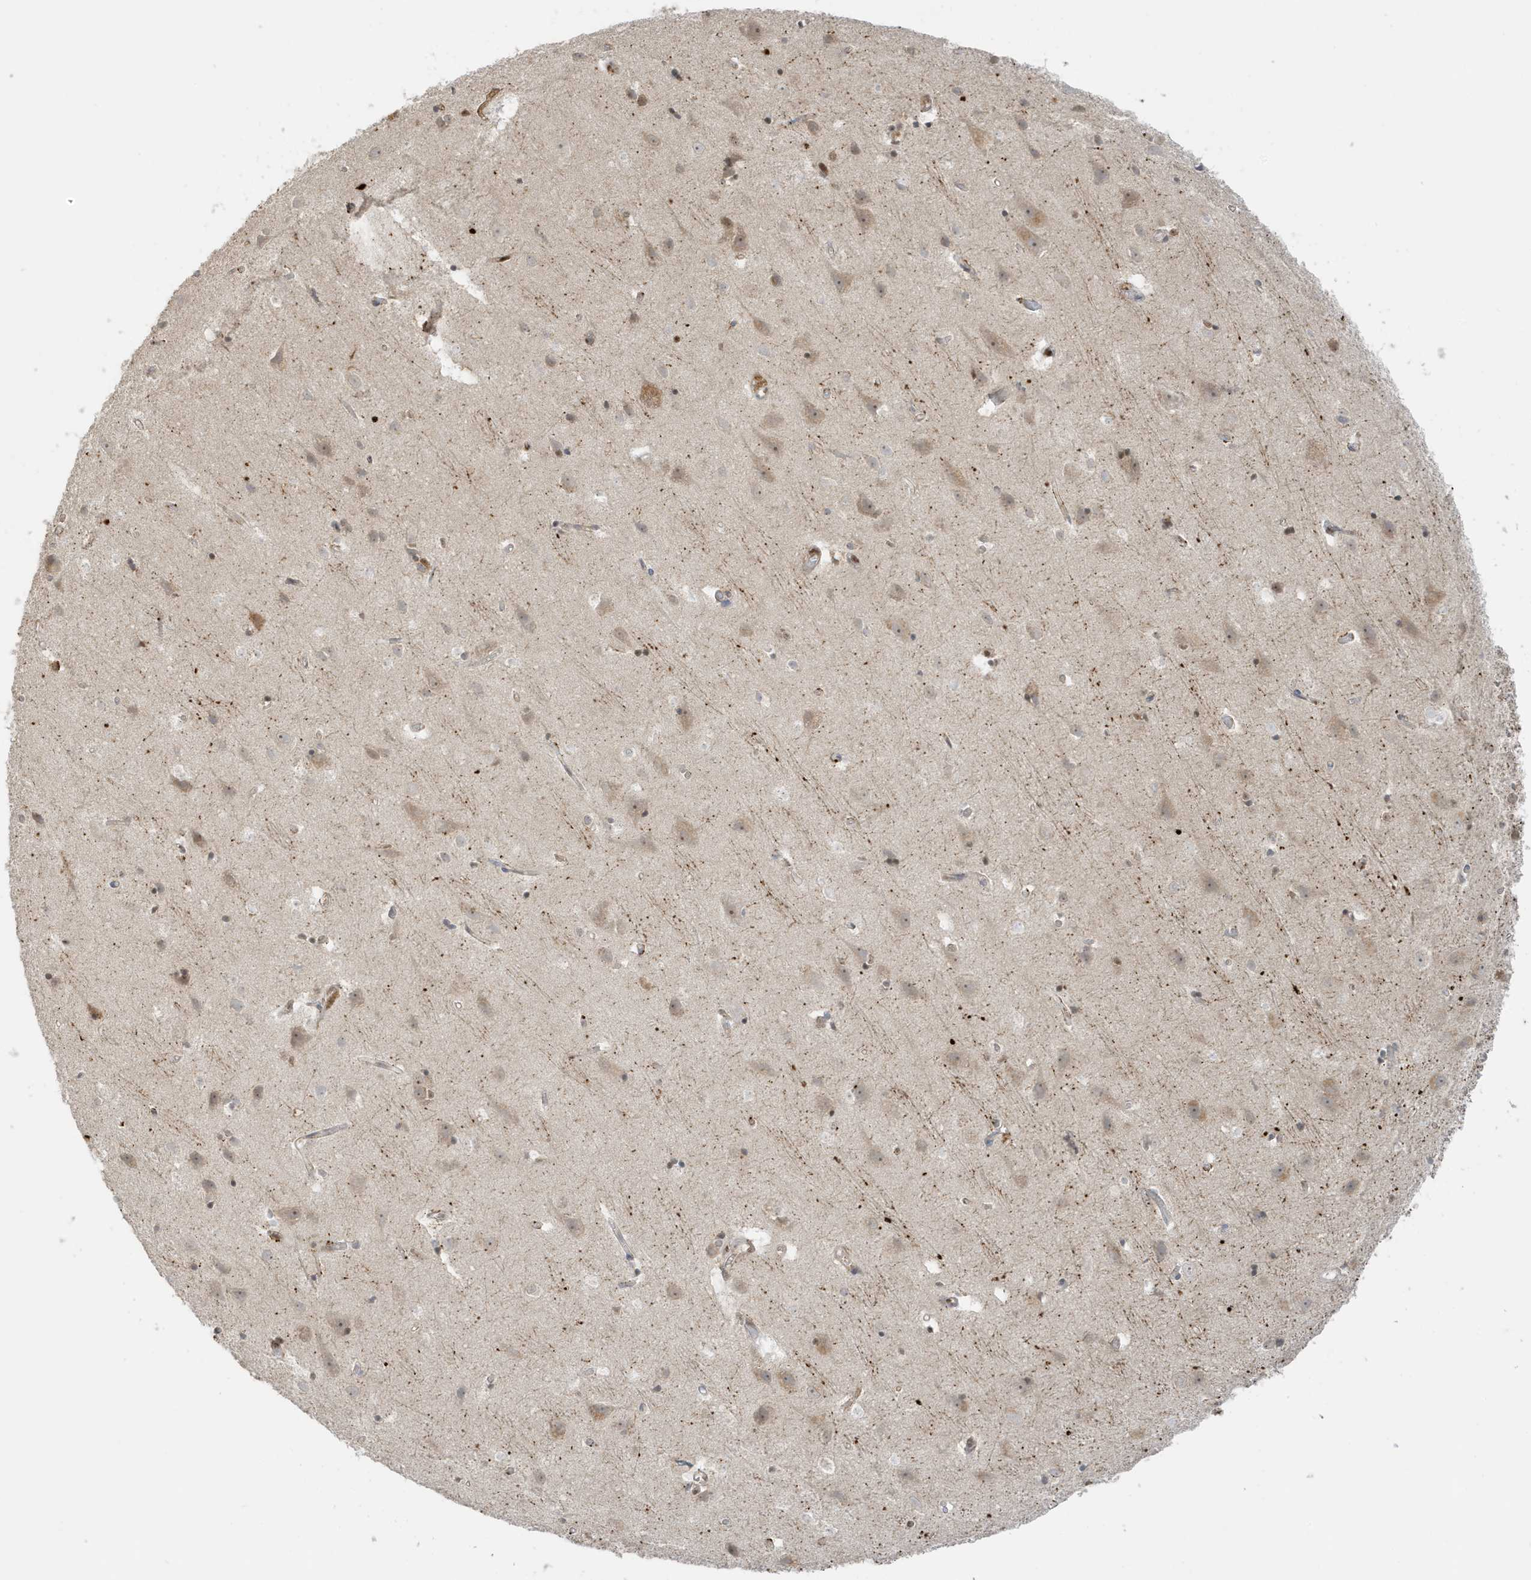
{"staining": {"intensity": "negative", "quantity": "none", "location": "none"}, "tissue": "cerebral cortex", "cell_type": "Endothelial cells", "image_type": "normal", "snomed": [{"axis": "morphology", "description": "Normal tissue, NOS"}, {"axis": "topography", "description": "Cerebral cortex"}], "caption": "IHC of unremarkable human cerebral cortex reveals no staining in endothelial cells.", "gene": "ZBTB41", "patient": {"sex": "male", "age": 54}}